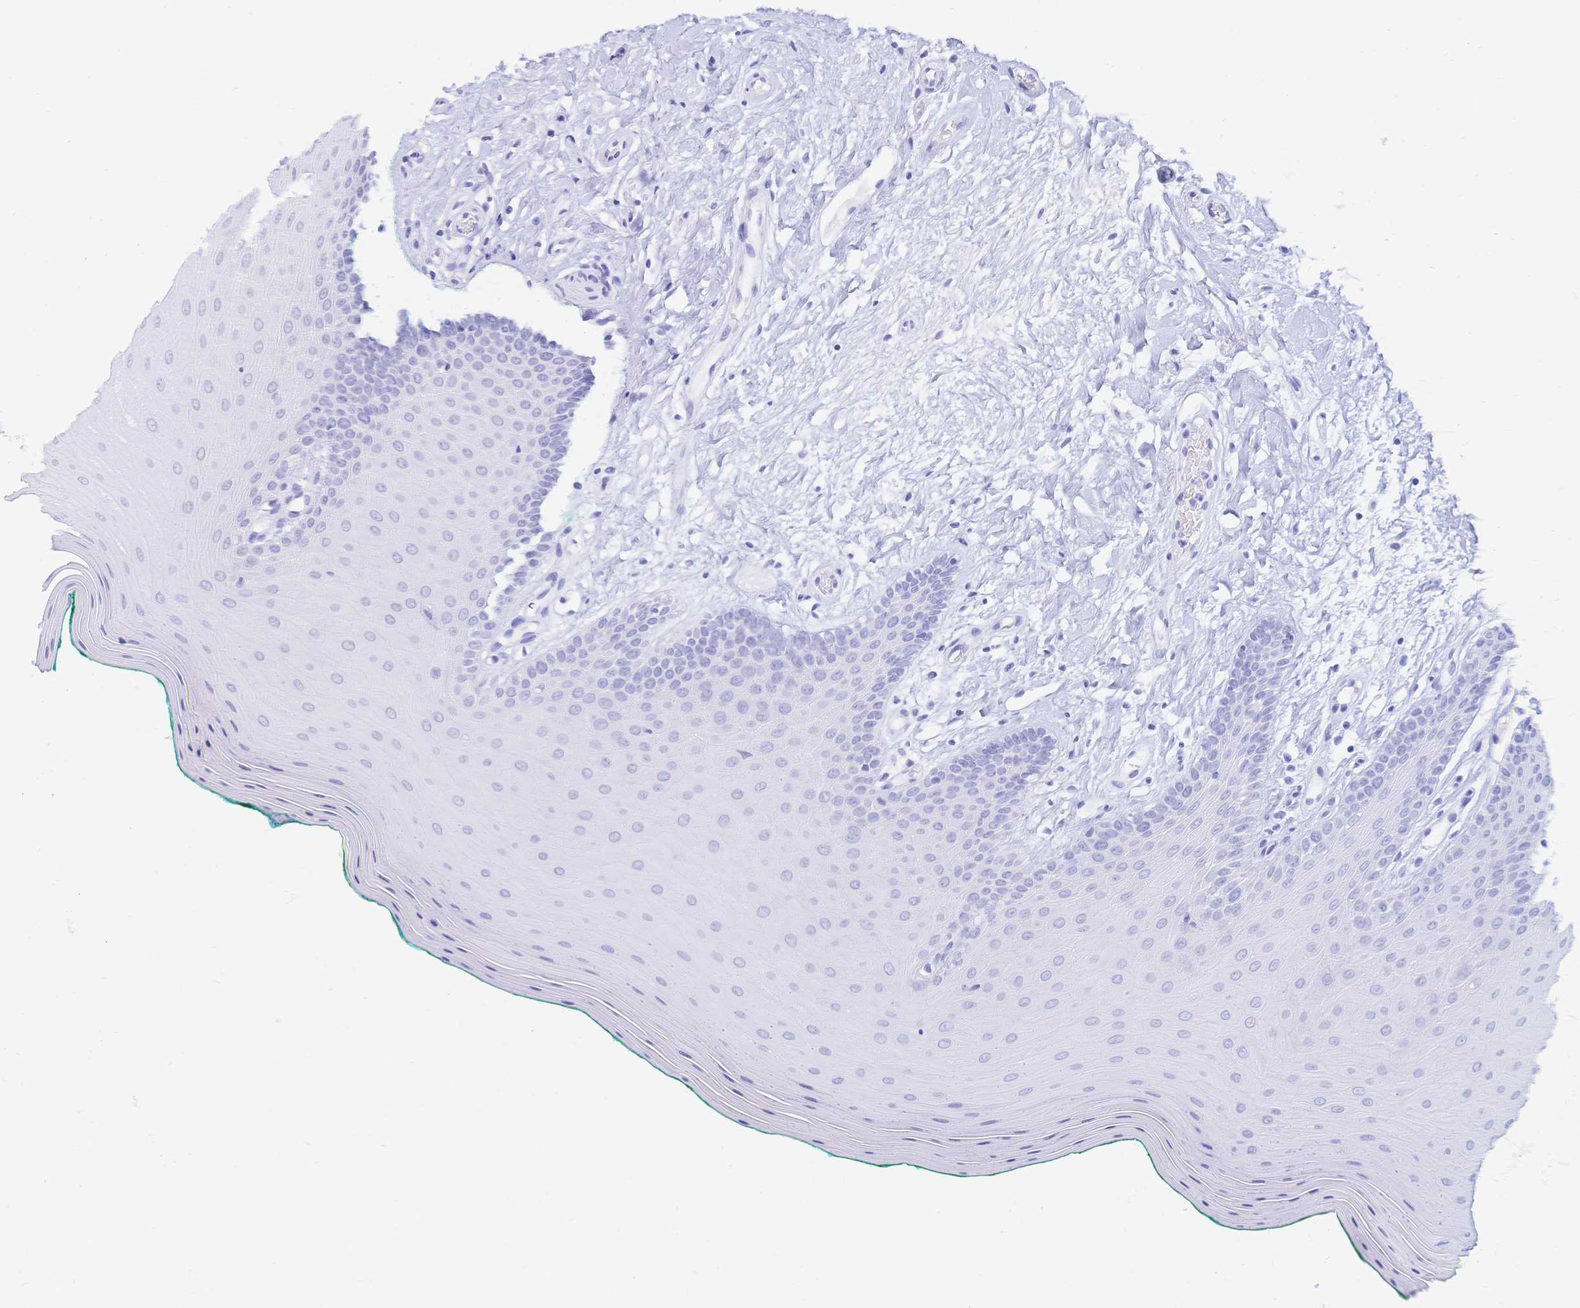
{"staining": {"intensity": "negative", "quantity": "none", "location": "none"}, "tissue": "oral mucosa", "cell_type": "Squamous epithelial cells", "image_type": "normal", "snomed": [{"axis": "morphology", "description": "Normal tissue, NOS"}, {"axis": "topography", "description": "Oral tissue"}], "caption": "Immunohistochemistry (IHC) of benign oral mucosa demonstrates no positivity in squamous epithelial cells. Brightfield microscopy of IHC stained with DAB (3,3'-diaminobenzidine) (brown) and hematoxylin (blue), captured at high magnification.", "gene": "MEP1B", "patient": {"sex": "female", "age": 40}}